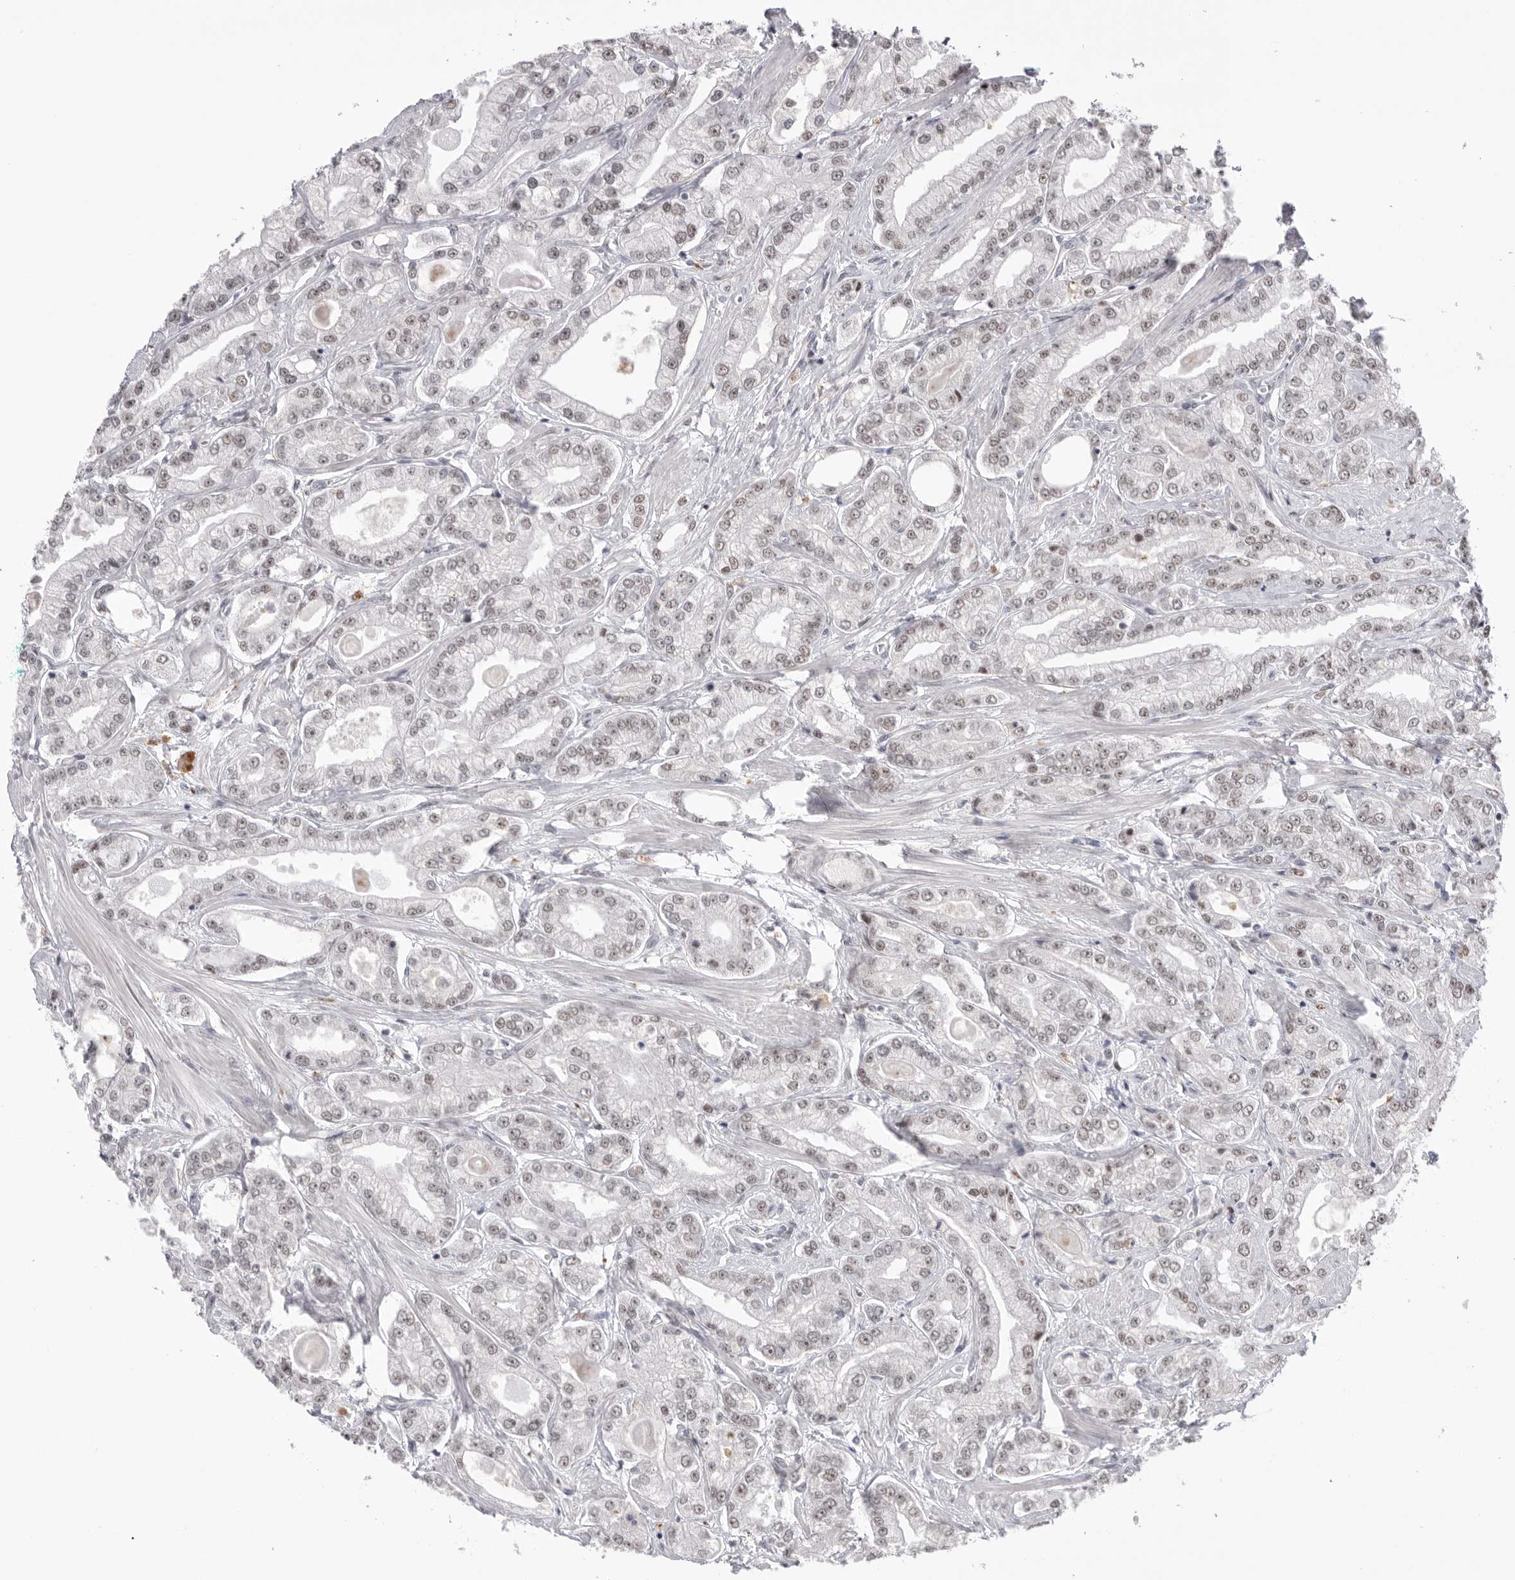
{"staining": {"intensity": "weak", "quantity": ">75%", "location": "nuclear"}, "tissue": "prostate cancer", "cell_type": "Tumor cells", "image_type": "cancer", "snomed": [{"axis": "morphology", "description": "Adenocarcinoma, Low grade"}, {"axis": "topography", "description": "Prostate"}], "caption": "A low amount of weak nuclear positivity is present in approximately >75% of tumor cells in prostate adenocarcinoma (low-grade) tissue. The staining was performed using DAB (3,3'-diaminobenzidine) to visualize the protein expression in brown, while the nuclei were stained in blue with hematoxylin (Magnification: 20x).", "gene": "BCLAF3", "patient": {"sex": "male", "age": 62}}